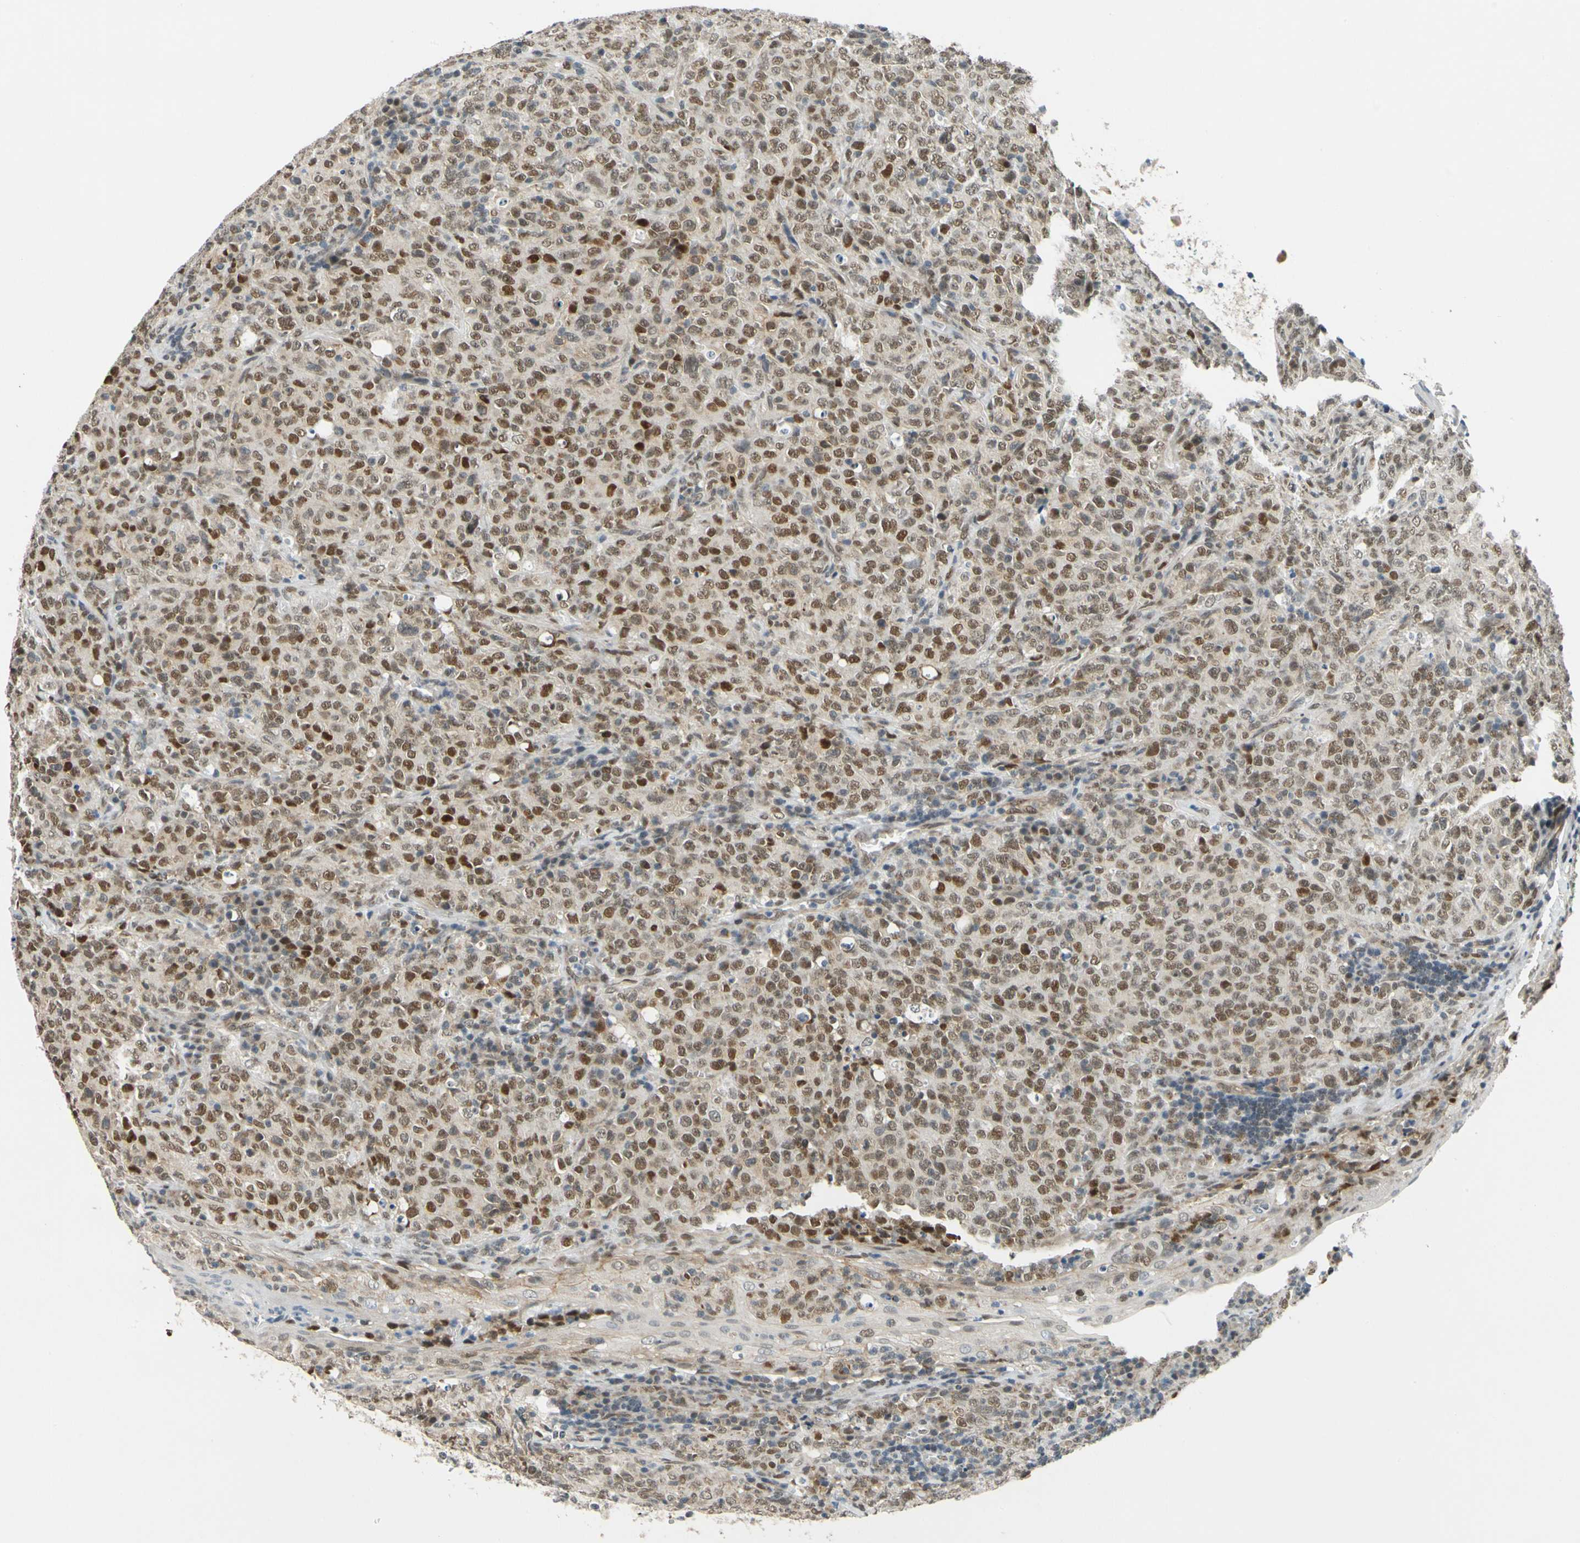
{"staining": {"intensity": "moderate", "quantity": ">75%", "location": "nuclear"}, "tissue": "lymphoma", "cell_type": "Tumor cells", "image_type": "cancer", "snomed": [{"axis": "morphology", "description": "Malignant lymphoma, non-Hodgkin's type, High grade"}, {"axis": "topography", "description": "Tonsil"}], "caption": "Immunohistochemistry (IHC) histopathology image of neoplastic tissue: human lymphoma stained using immunohistochemistry displays medium levels of moderate protein expression localized specifically in the nuclear of tumor cells, appearing as a nuclear brown color.", "gene": "POGZ", "patient": {"sex": "female", "age": 36}}